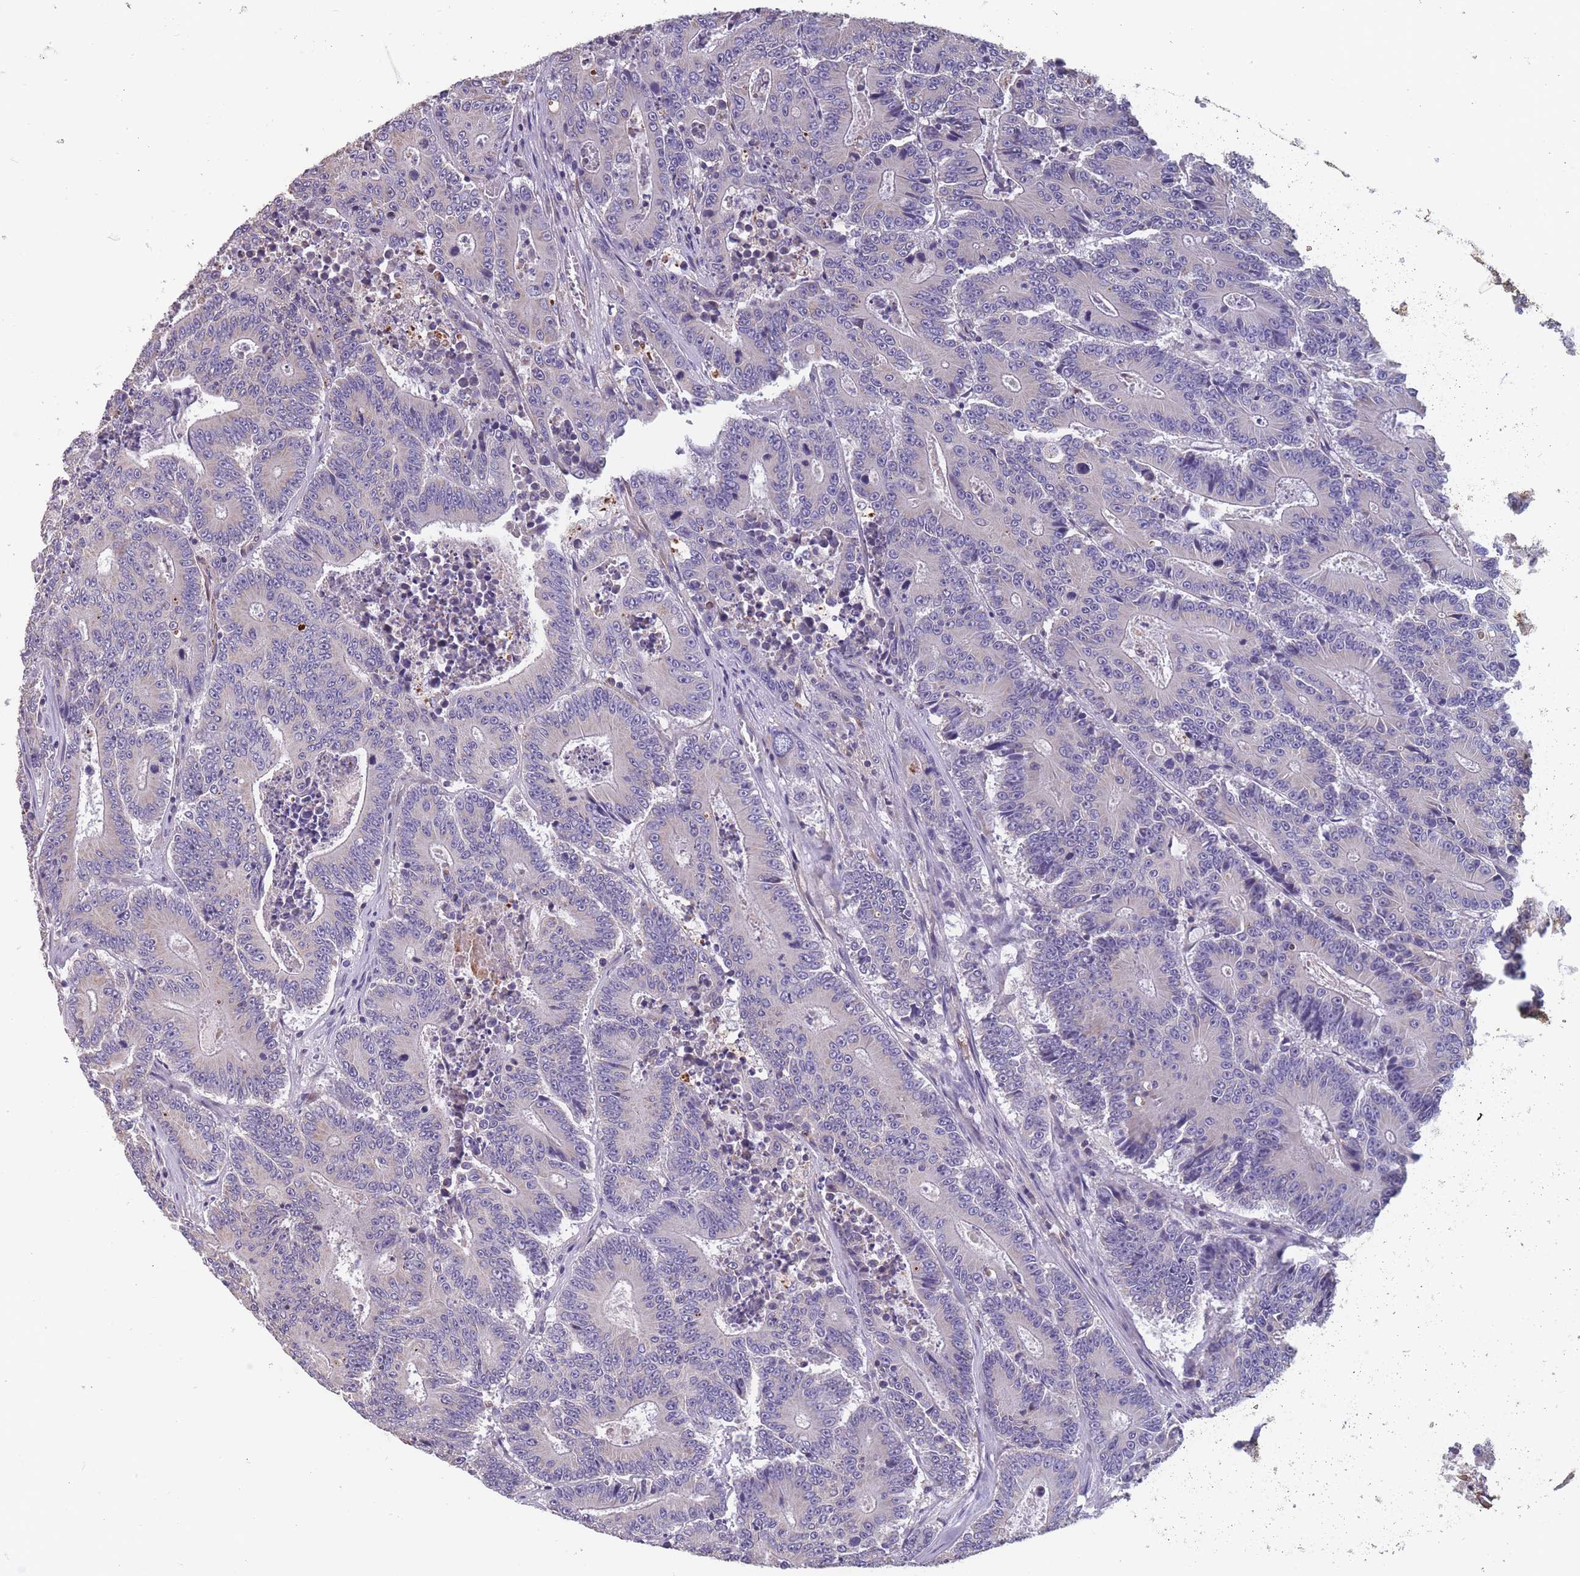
{"staining": {"intensity": "negative", "quantity": "none", "location": "none"}, "tissue": "colorectal cancer", "cell_type": "Tumor cells", "image_type": "cancer", "snomed": [{"axis": "morphology", "description": "Adenocarcinoma, NOS"}, {"axis": "topography", "description": "Colon"}], "caption": "Image shows no significant protein staining in tumor cells of adenocarcinoma (colorectal).", "gene": "TOMM40L", "patient": {"sex": "male", "age": 83}}